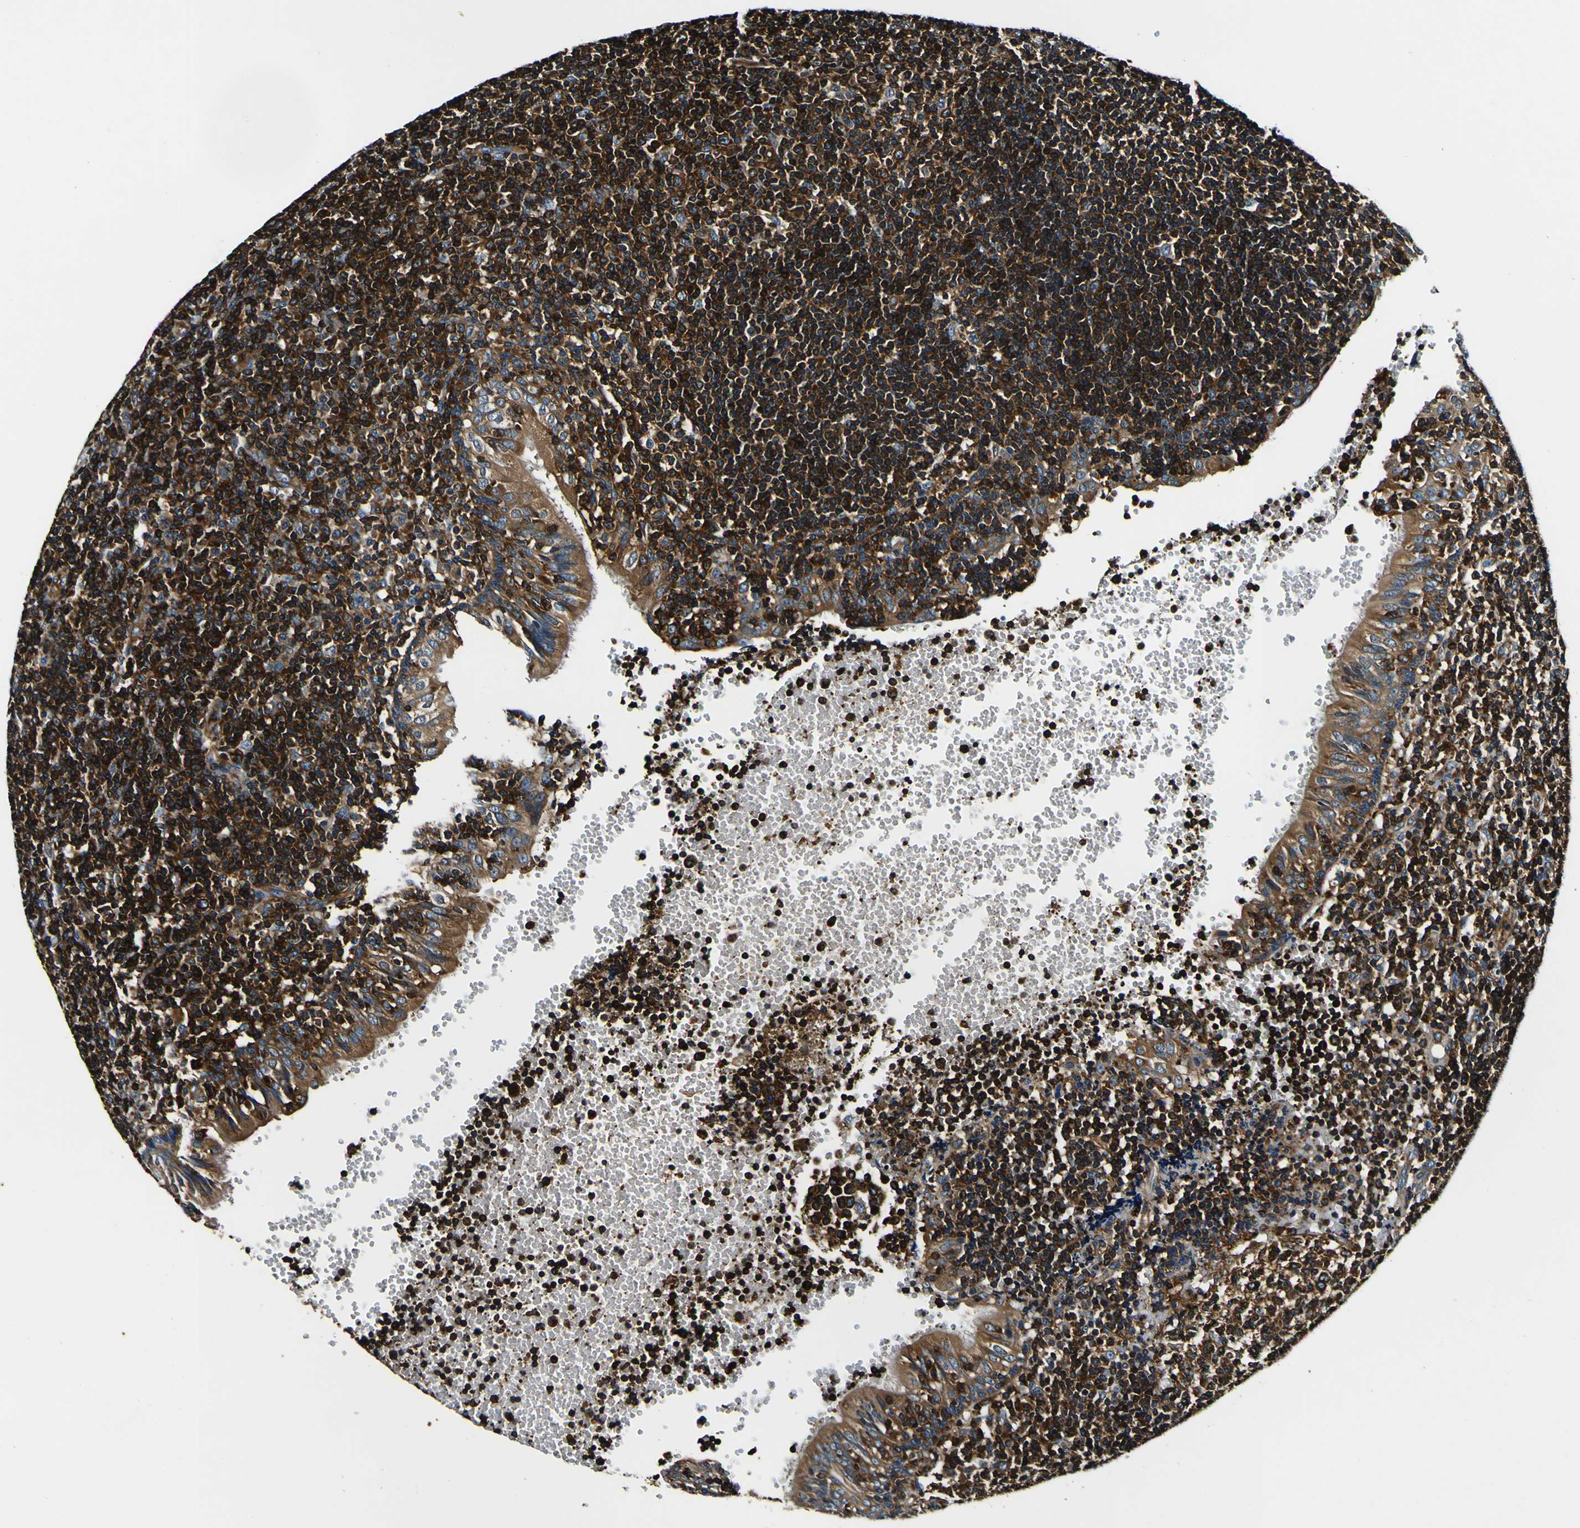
{"staining": {"intensity": "strong", "quantity": ">75%", "location": "cytoplasmic/membranous"}, "tissue": "tonsil", "cell_type": "Germinal center cells", "image_type": "normal", "snomed": [{"axis": "morphology", "description": "Normal tissue, NOS"}, {"axis": "topography", "description": "Tonsil"}], "caption": "About >75% of germinal center cells in benign human tonsil reveal strong cytoplasmic/membranous protein staining as visualized by brown immunohistochemical staining.", "gene": "RHOT2", "patient": {"sex": "female", "age": 40}}